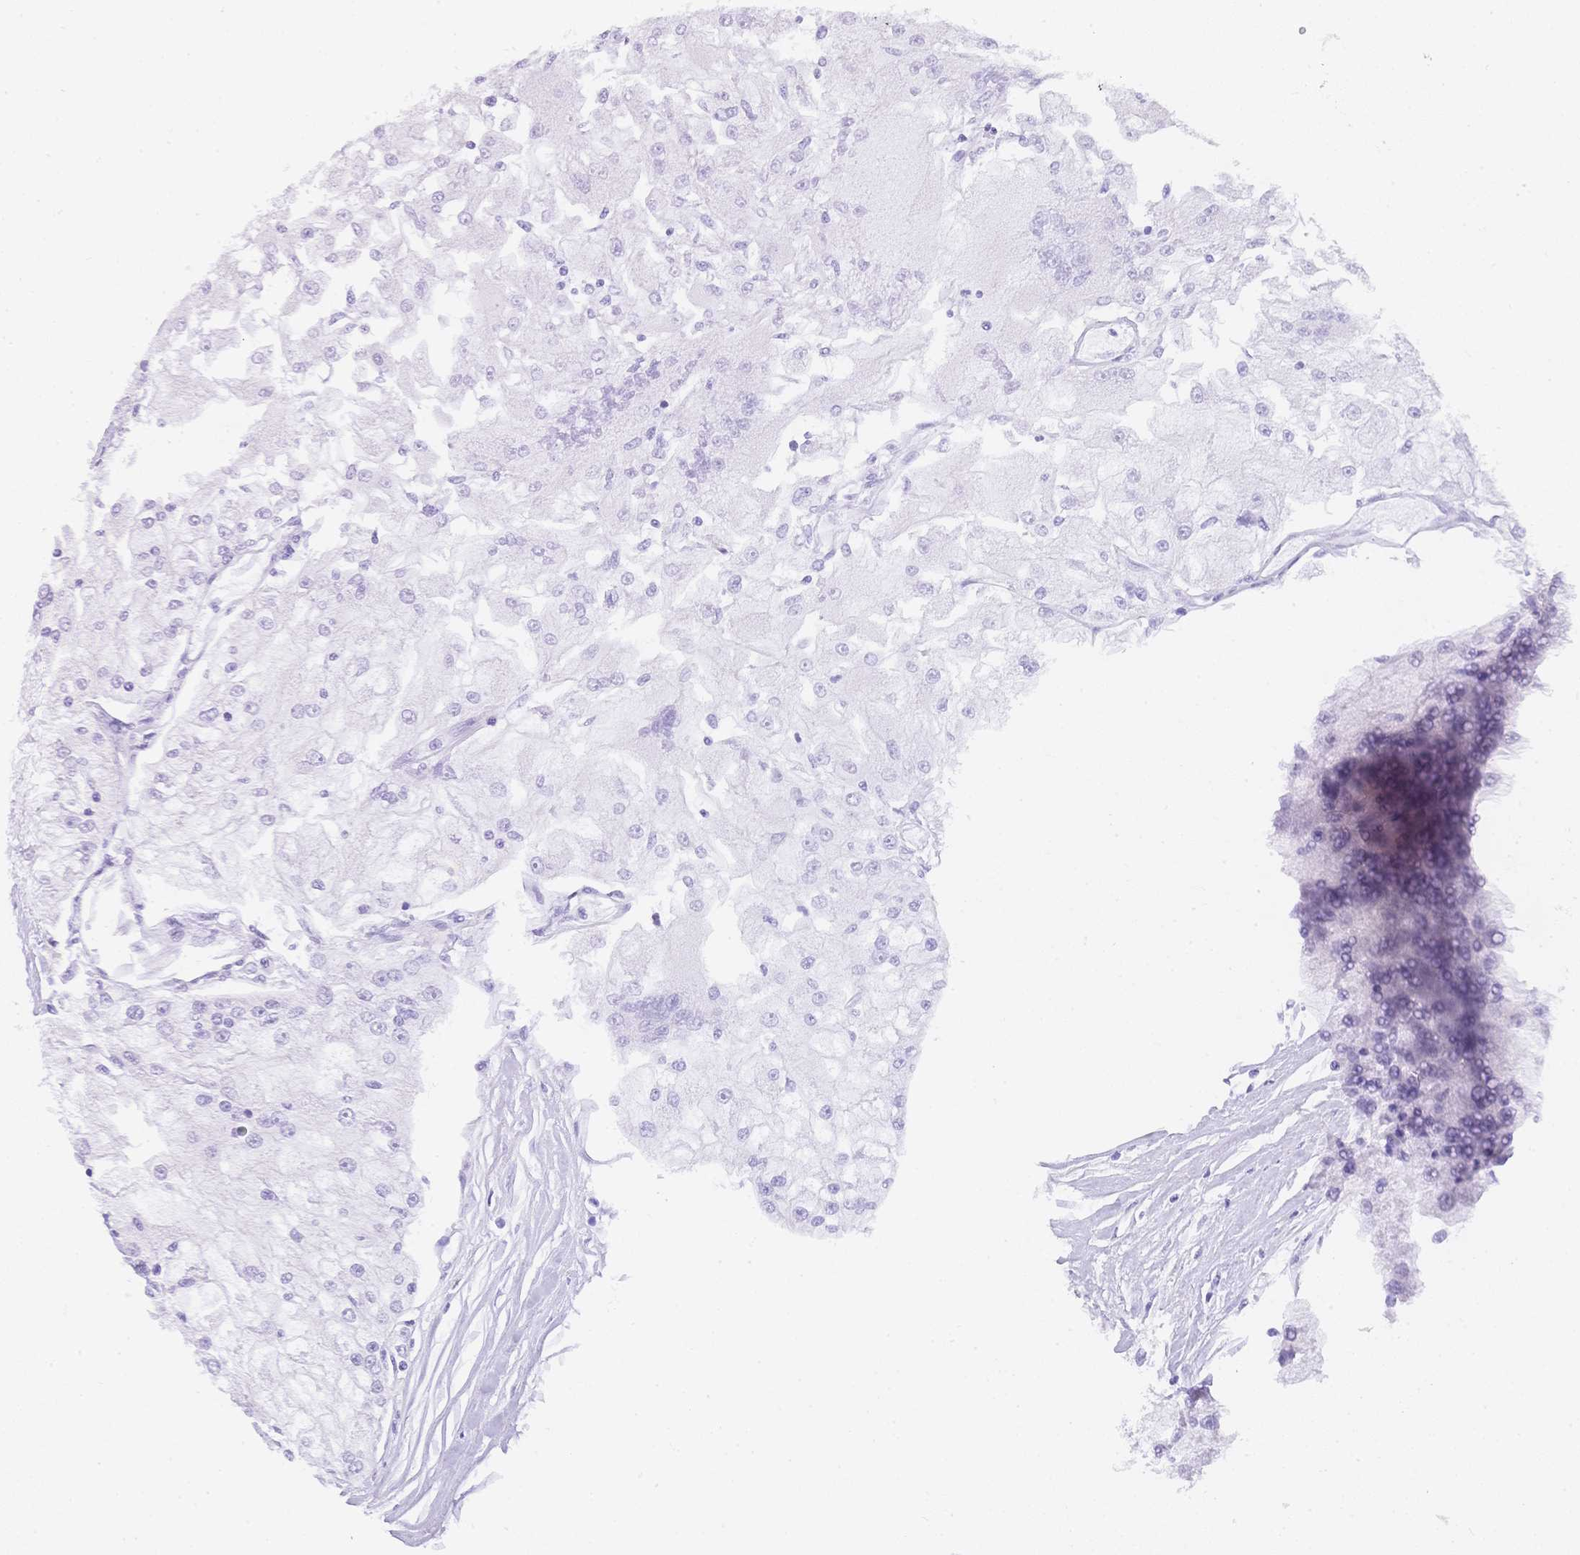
{"staining": {"intensity": "negative", "quantity": "none", "location": "none"}, "tissue": "renal cancer", "cell_type": "Tumor cells", "image_type": "cancer", "snomed": [{"axis": "morphology", "description": "Adenocarcinoma, NOS"}, {"axis": "topography", "description": "Kidney"}], "caption": "A high-resolution photomicrograph shows immunohistochemistry staining of renal cancer (adenocarcinoma), which displays no significant expression in tumor cells.", "gene": "MUC21", "patient": {"sex": "female", "age": 72}}